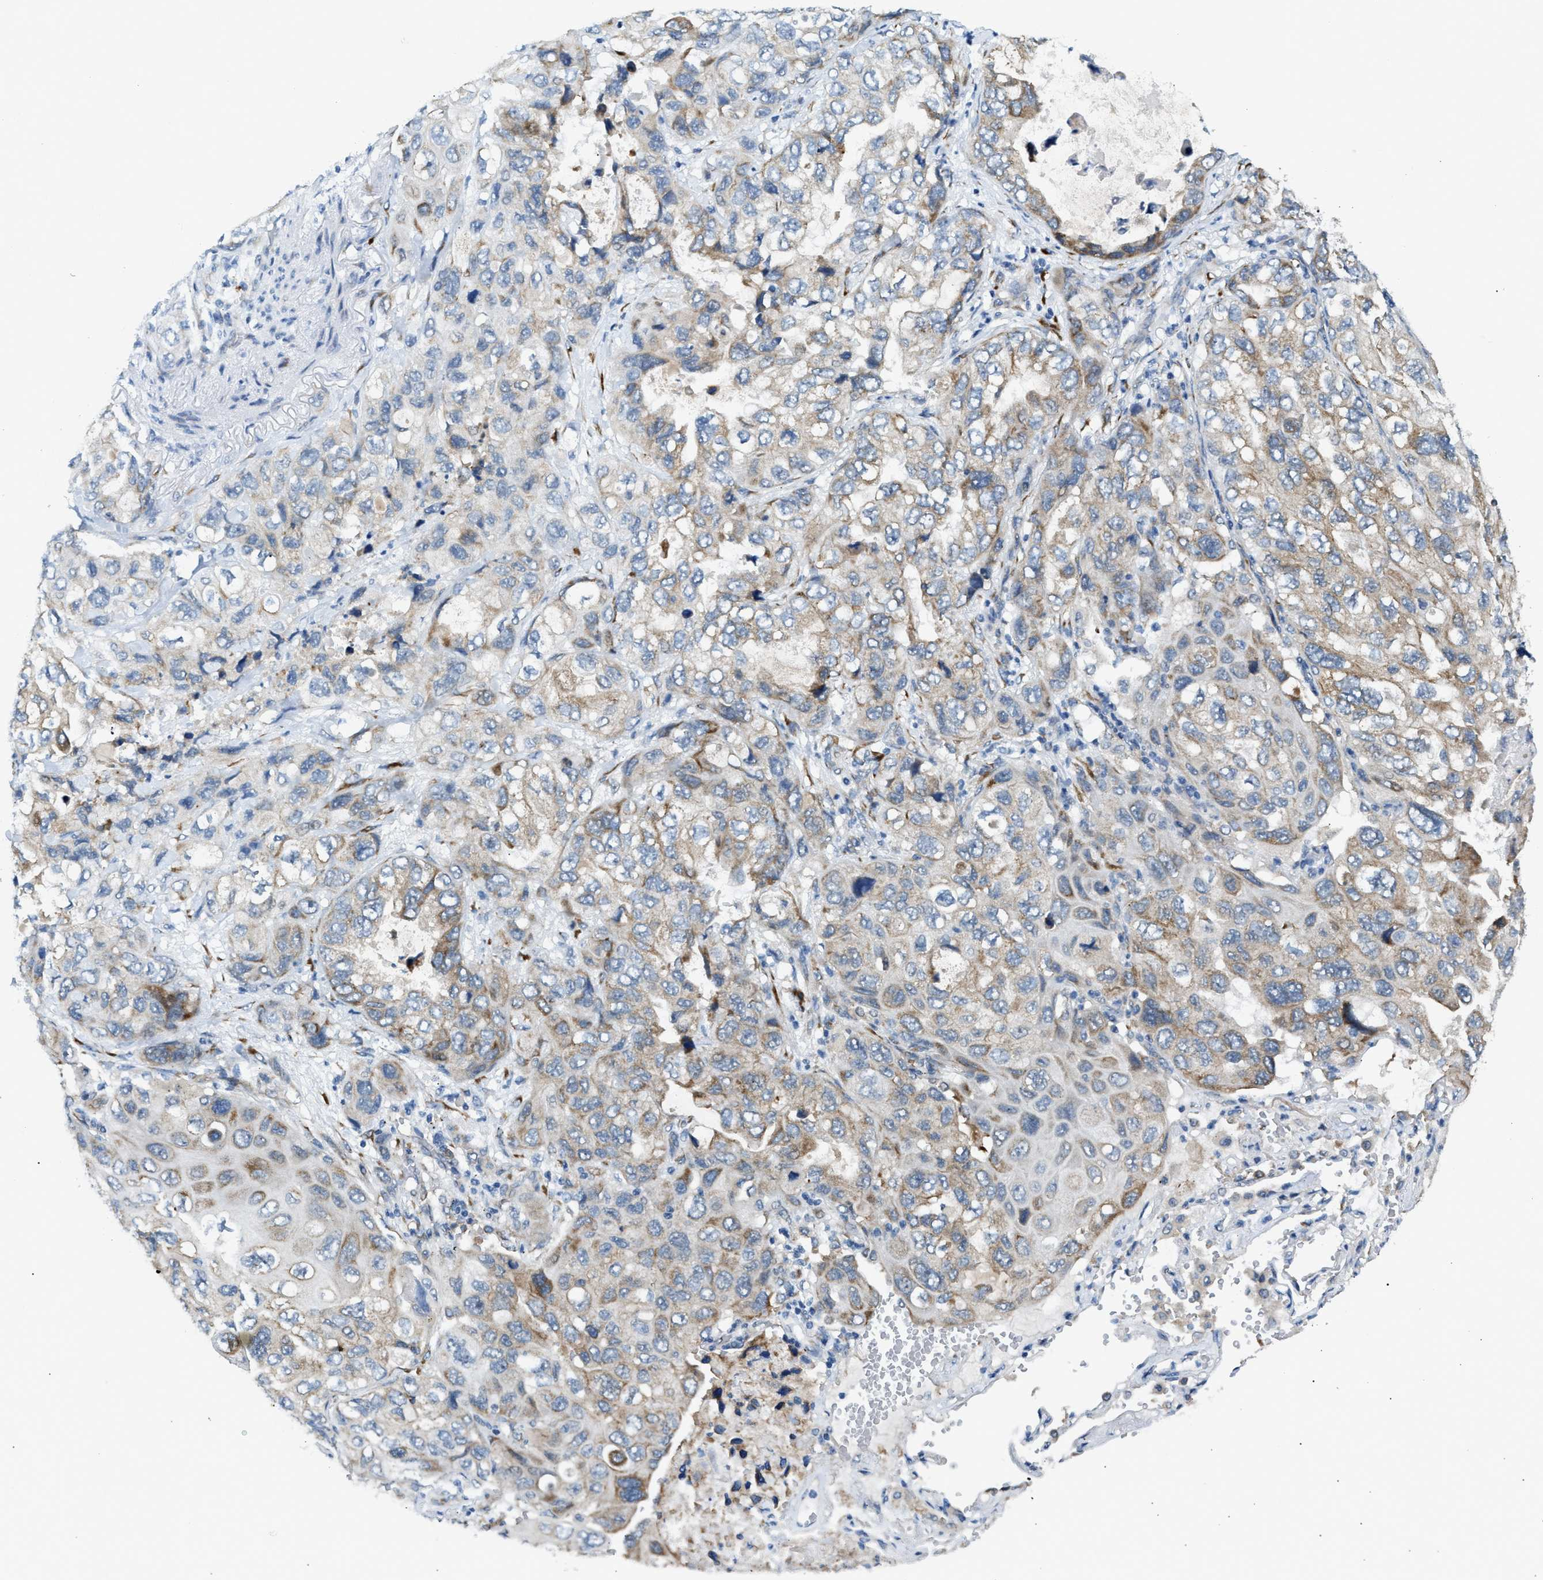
{"staining": {"intensity": "moderate", "quantity": ">75%", "location": "cytoplasmic/membranous"}, "tissue": "lung cancer", "cell_type": "Tumor cells", "image_type": "cancer", "snomed": [{"axis": "morphology", "description": "Squamous cell carcinoma, NOS"}, {"axis": "topography", "description": "Lung"}], "caption": "An immunohistochemistry (IHC) micrograph of tumor tissue is shown. Protein staining in brown shows moderate cytoplasmic/membranous positivity in lung squamous cell carcinoma within tumor cells.", "gene": "KCNC2", "patient": {"sex": "female", "age": 73}}